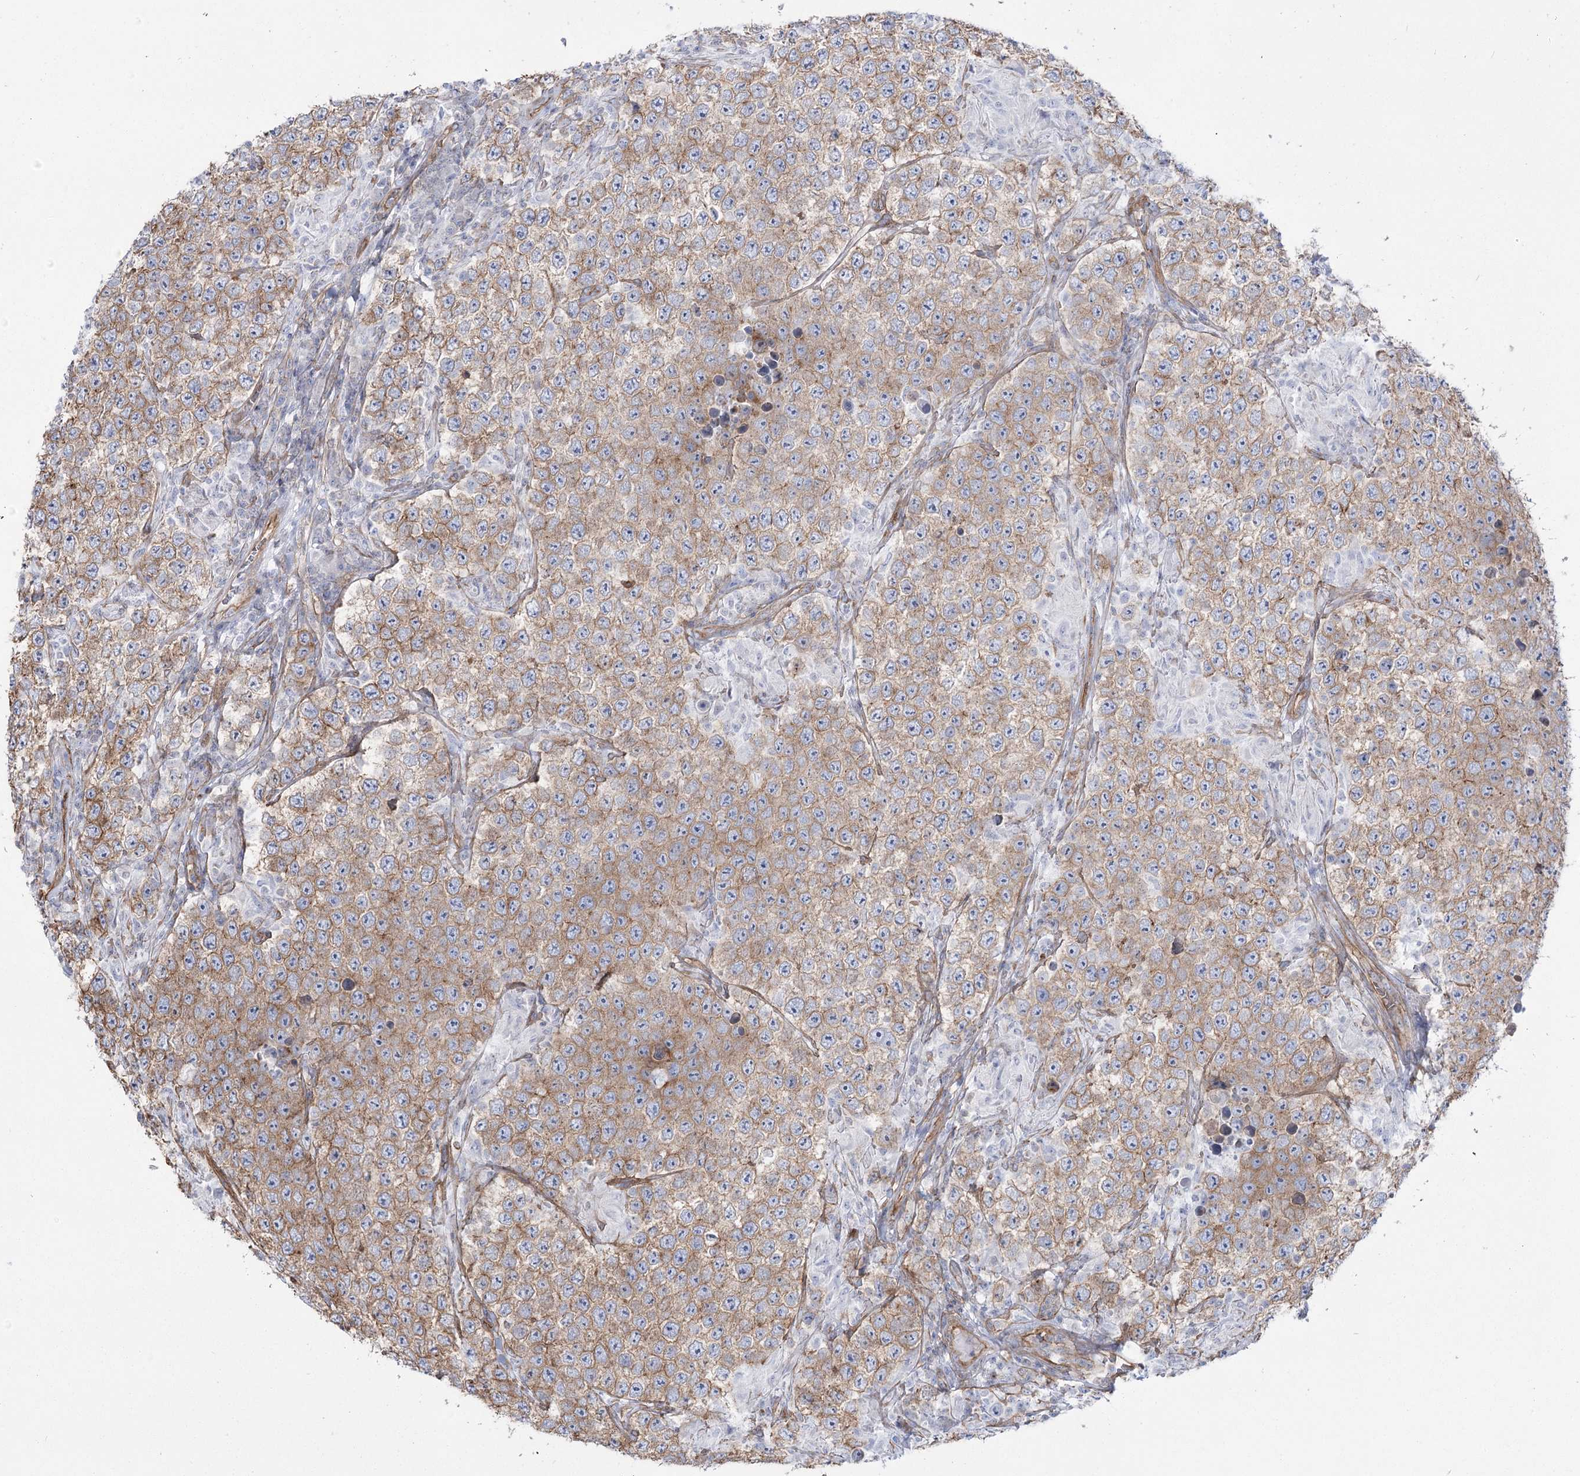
{"staining": {"intensity": "moderate", "quantity": ">75%", "location": "cytoplasmic/membranous"}, "tissue": "testis cancer", "cell_type": "Tumor cells", "image_type": "cancer", "snomed": [{"axis": "morphology", "description": "Normal tissue, NOS"}, {"axis": "morphology", "description": "Urothelial carcinoma, High grade"}, {"axis": "morphology", "description": "Seminoma, NOS"}, {"axis": "morphology", "description": "Carcinoma, Embryonal, NOS"}, {"axis": "topography", "description": "Urinary bladder"}, {"axis": "topography", "description": "Testis"}], "caption": "An image of testis embryonal carcinoma stained for a protein exhibits moderate cytoplasmic/membranous brown staining in tumor cells.", "gene": "PLEKHA5", "patient": {"sex": "male", "age": 41}}